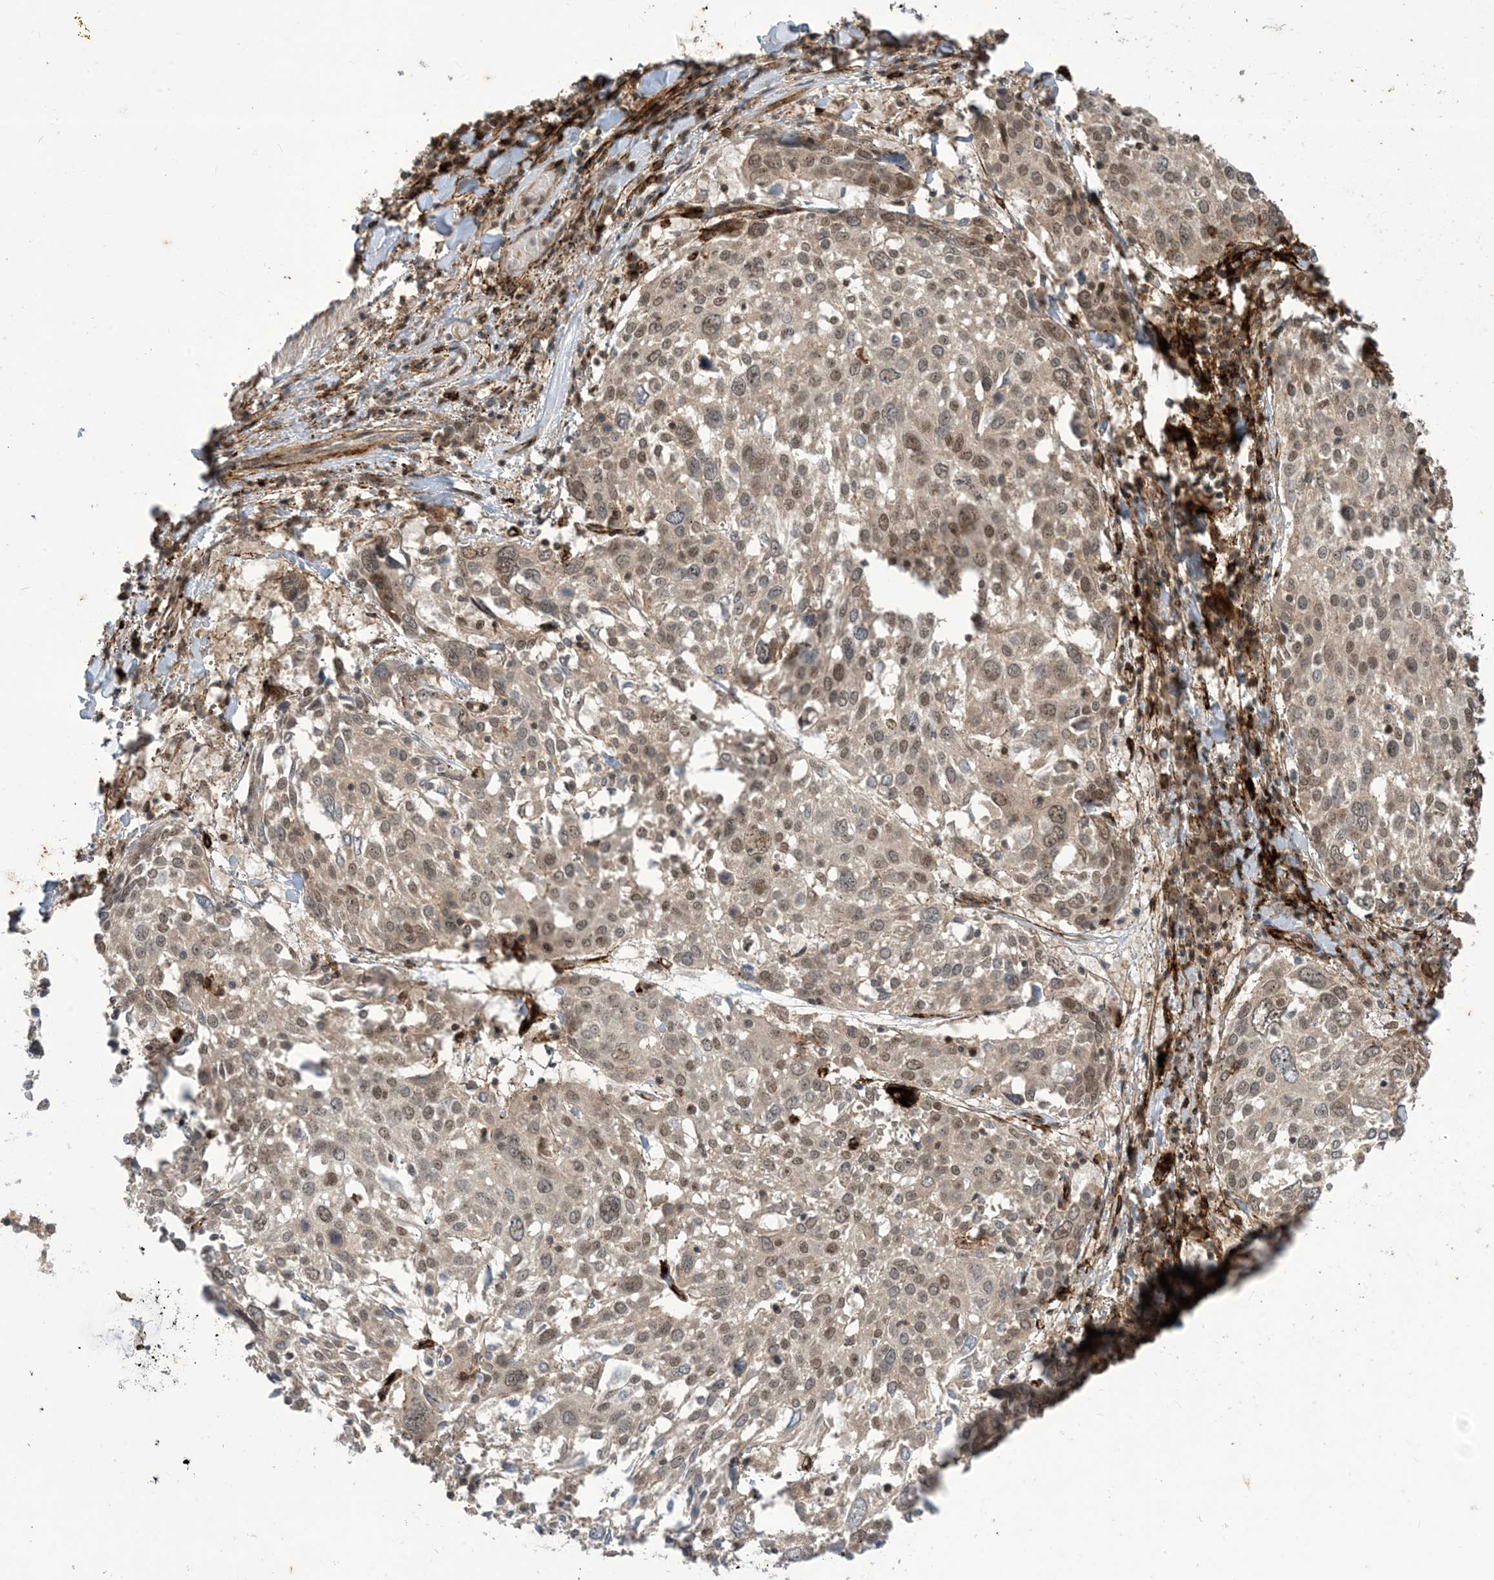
{"staining": {"intensity": "moderate", "quantity": ">75%", "location": "nuclear"}, "tissue": "lung cancer", "cell_type": "Tumor cells", "image_type": "cancer", "snomed": [{"axis": "morphology", "description": "Squamous cell carcinoma, NOS"}, {"axis": "topography", "description": "Lung"}], "caption": "Lung squamous cell carcinoma stained with DAB (3,3'-diaminobenzidine) immunohistochemistry (IHC) displays medium levels of moderate nuclear positivity in approximately >75% of tumor cells. (IHC, brightfield microscopy, high magnification).", "gene": "LAGE3", "patient": {"sex": "male", "age": 65}}